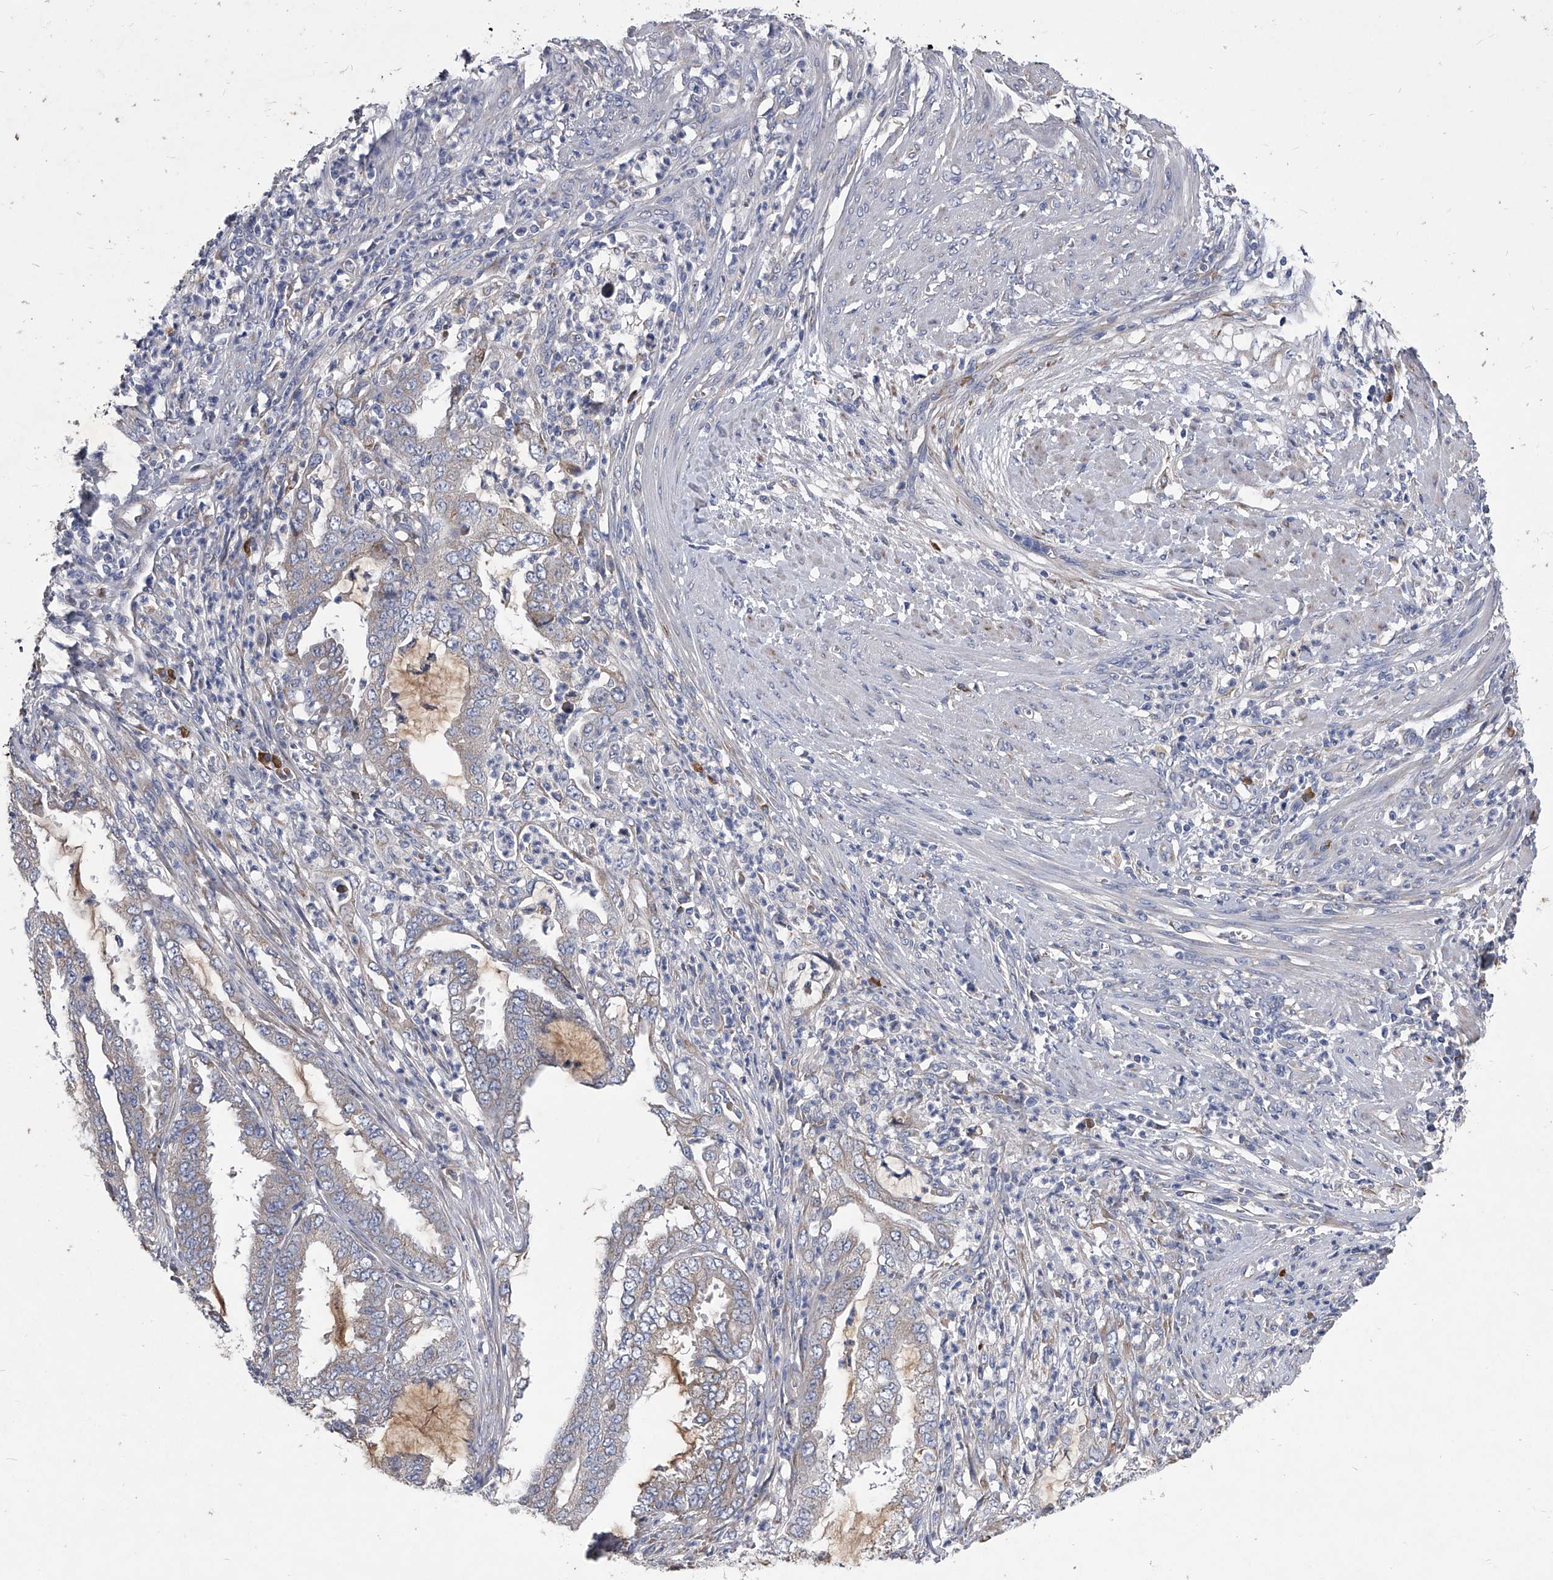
{"staining": {"intensity": "negative", "quantity": "none", "location": "none"}, "tissue": "endometrial cancer", "cell_type": "Tumor cells", "image_type": "cancer", "snomed": [{"axis": "morphology", "description": "Adenocarcinoma, NOS"}, {"axis": "topography", "description": "Endometrium"}], "caption": "Tumor cells show no significant protein positivity in endometrial cancer (adenocarcinoma).", "gene": "CCR4", "patient": {"sex": "female", "age": 51}}